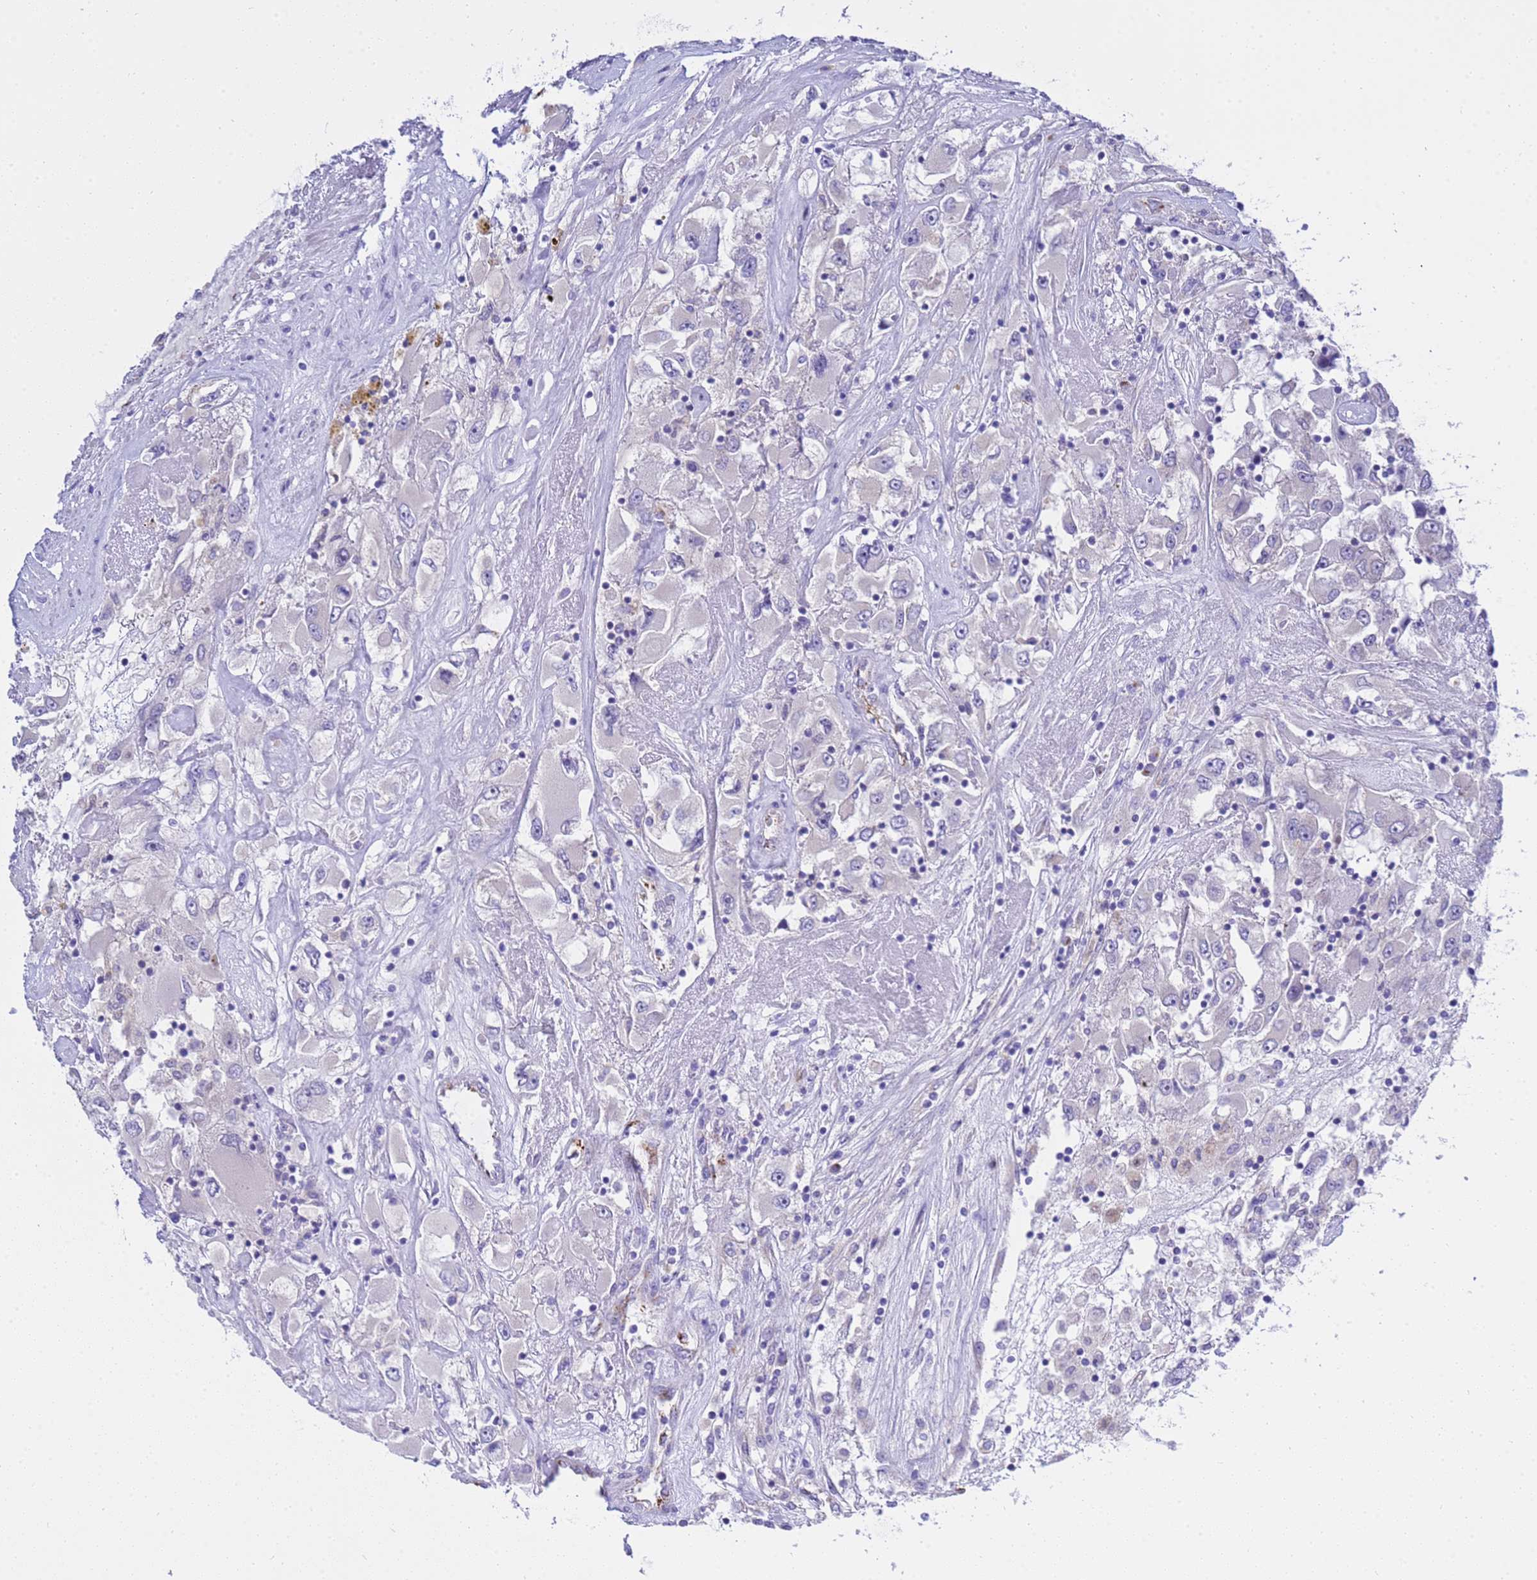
{"staining": {"intensity": "negative", "quantity": "none", "location": "none"}, "tissue": "renal cancer", "cell_type": "Tumor cells", "image_type": "cancer", "snomed": [{"axis": "morphology", "description": "Adenocarcinoma, NOS"}, {"axis": "topography", "description": "Kidney"}], "caption": "The micrograph shows no significant expression in tumor cells of adenocarcinoma (renal).", "gene": "ANAPC1", "patient": {"sex": "female", "age": 52}}